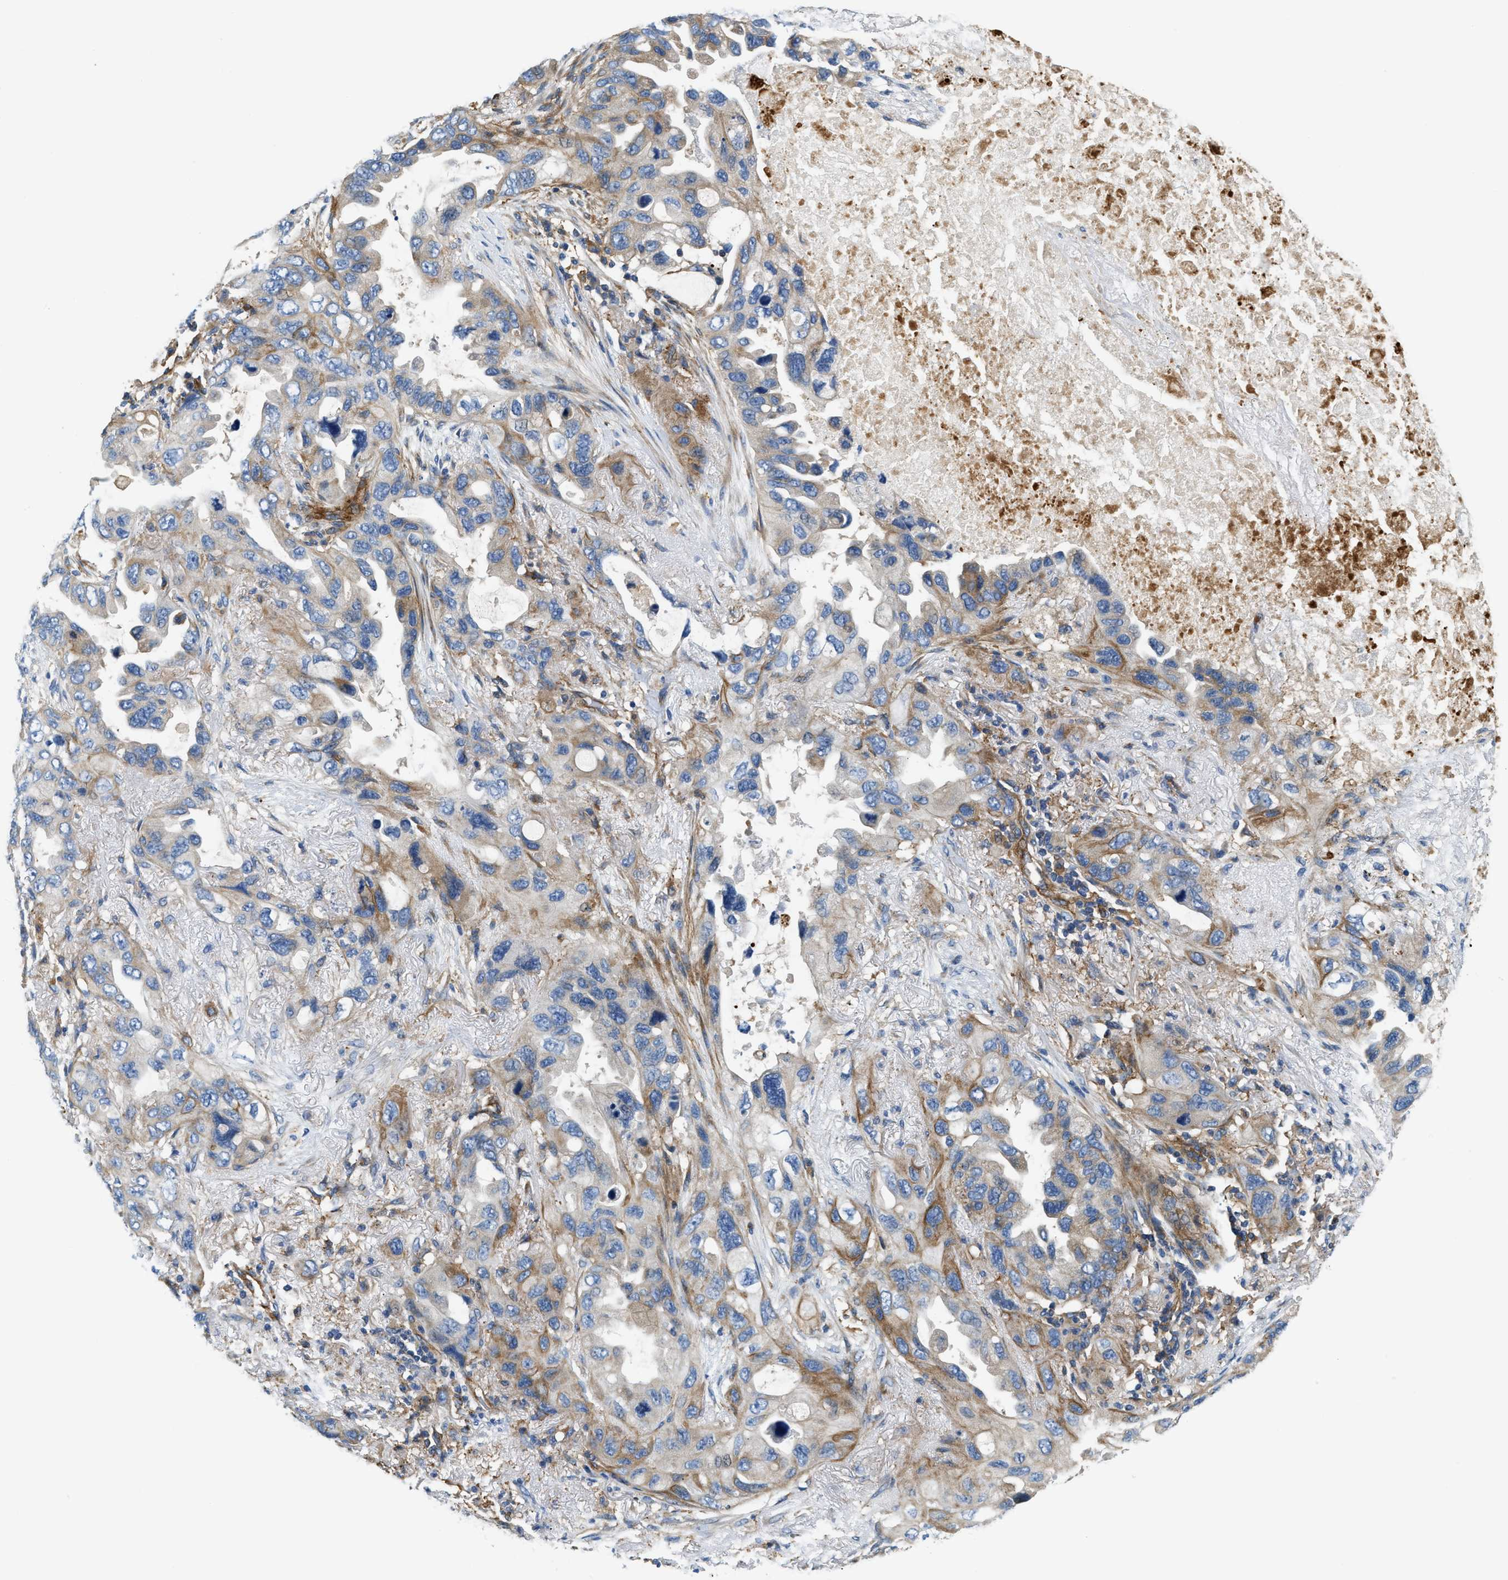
{"staining": {"intensity": "moderate", "quantity": "25%-75%", "location": "cytoplasmic/membranous"}, "tissue": "lung cancer", "cell_type": "Tumor cells", "image_type": "cancer", "snomed": [{"axis": "morphology", "description": "Squamous cell carcinoma, NOS"}, {"axis": "topography", "description": "Lung"}], "caption": "Tumor cells reveal medium levels of moderate cytoplasmic/membranous positivity in approximately 25%-75% of cells in human lung squamous cell carcinoma.", "gene": "NSUN7", "patient": {"sex": "female", "age": 73}}